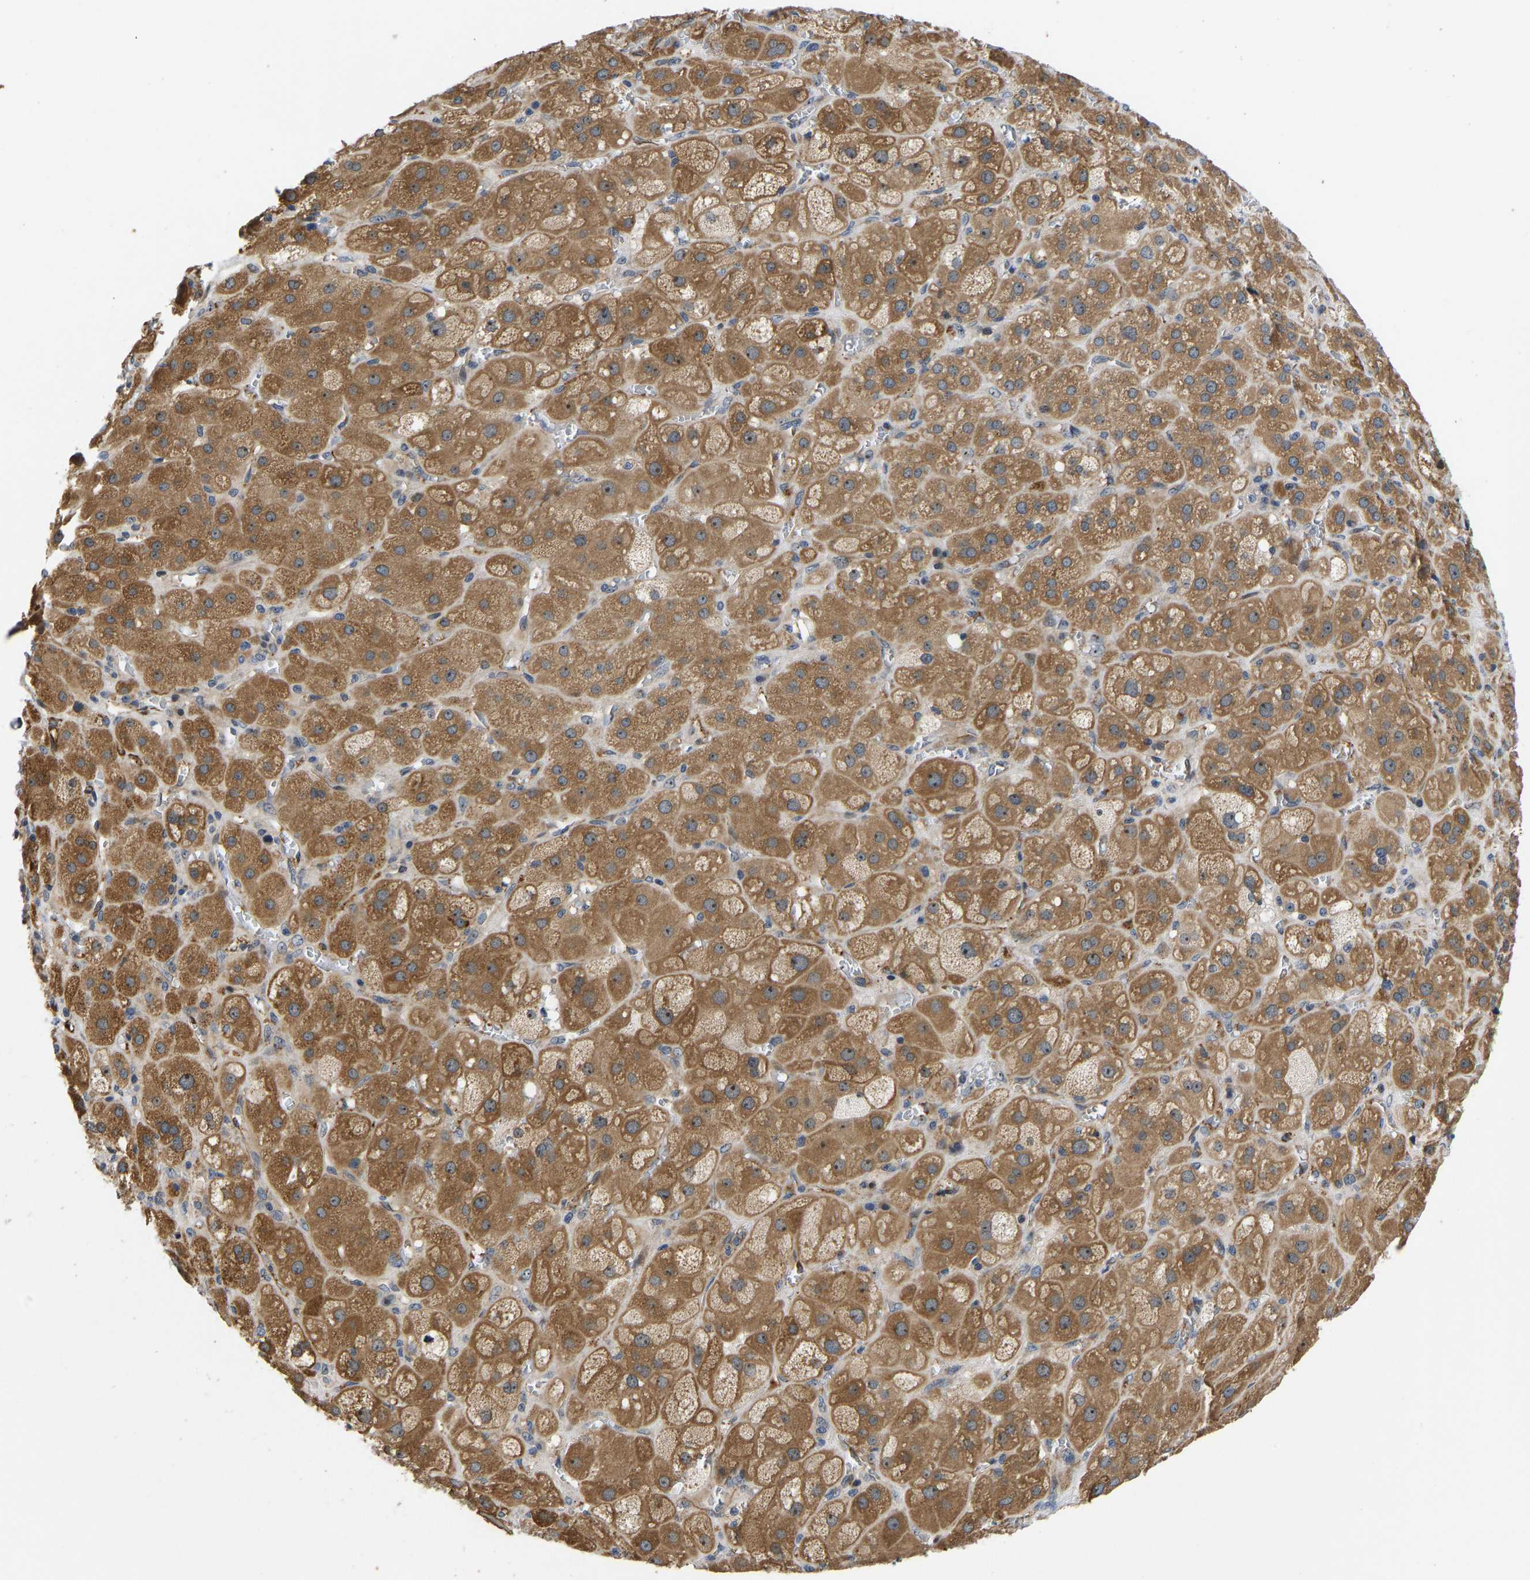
{"staining": {"intensity": "moderate", "quantity": ">75%", "location": "cytoplasmic/membranous,nuclear"}, "tissue": "adrenal gland", "cell_type": "Glandular cells", "image_type": "normal", "snomed": [{"axis": "morphology", "description": "Normal tissue, NOS"}, {"axis": "topography", "description": "Adrenal gland"}], "caption": "Adrenal gland stained with immunohistochemistry (IHC) shows moderate cytoplasmic/membranous,nuclear staining in about >75% of glandular cells.", "gene": "RESF1", "patient": {"sex": "female", "age": 47}}